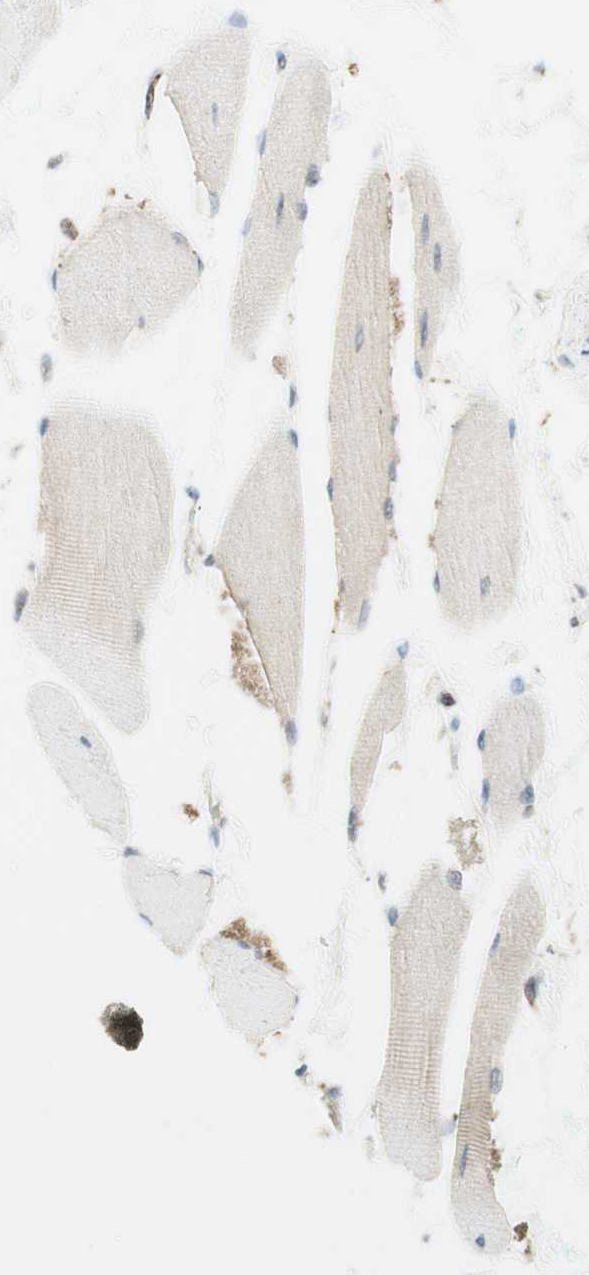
{"staining": {"intensity": "weak", "quantity": ">75%", "location": "nuclear"}, "tissue": "skeletal muscle", "cell_type": "Myocytes", "image_type": "normal", "snomed": [{"axis": "morphology", "description": "Normal tissue, NOS"}, {"axis": "topography", "description": "Skeletal muscle"}, {"axis": "topography", "description": "Oral tissue"}, {"axis": "topography", "description": "Peripheral nerve tissue"}], "caption": "Human skeletal muscle stained with a brown dye displays weak nuclear positive staining in about >75% of myocytes.", "gene": "ZNF782", "patient": {"sex": "female", "age": 84}}